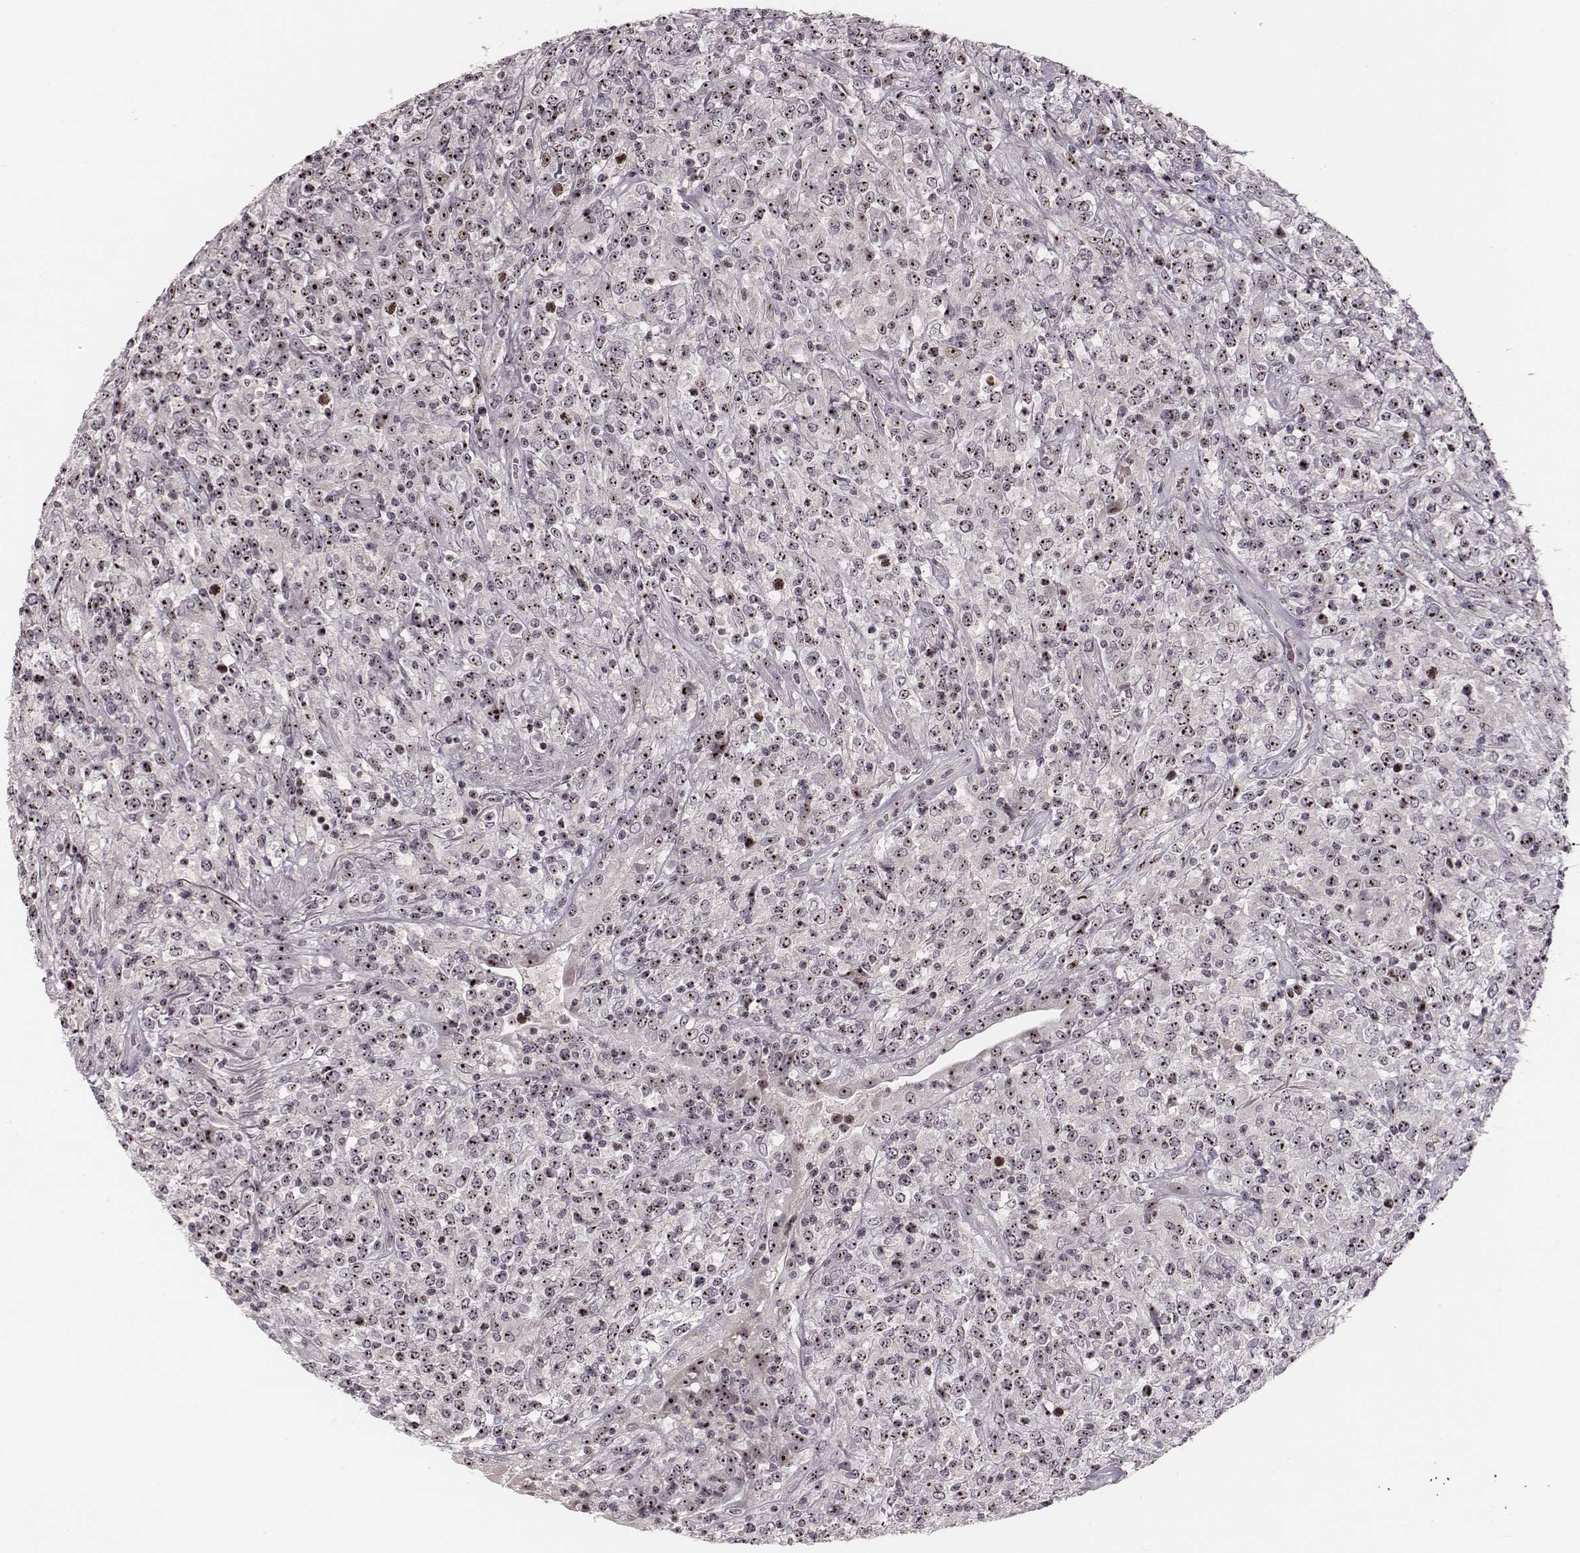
{"staining": {"intensity": "moderate", "quantity": ">75%", "location": "nuclear"}, "tissue": "lymphoma", "cell_type": "Tumor cells", "image_type": "cancer", "snomed": [{"axis": "morphology", "description": "Malignant lymphoma, non-Hodgkin's type, High grade"}, {"axis": "topography", "description": "Lung"}], "caption": "Lymphoma stained with a protein marker shows moderate staining in tumor cells.", "gene": "NOP56", "patient": {"sex": "male", "age": 79}}